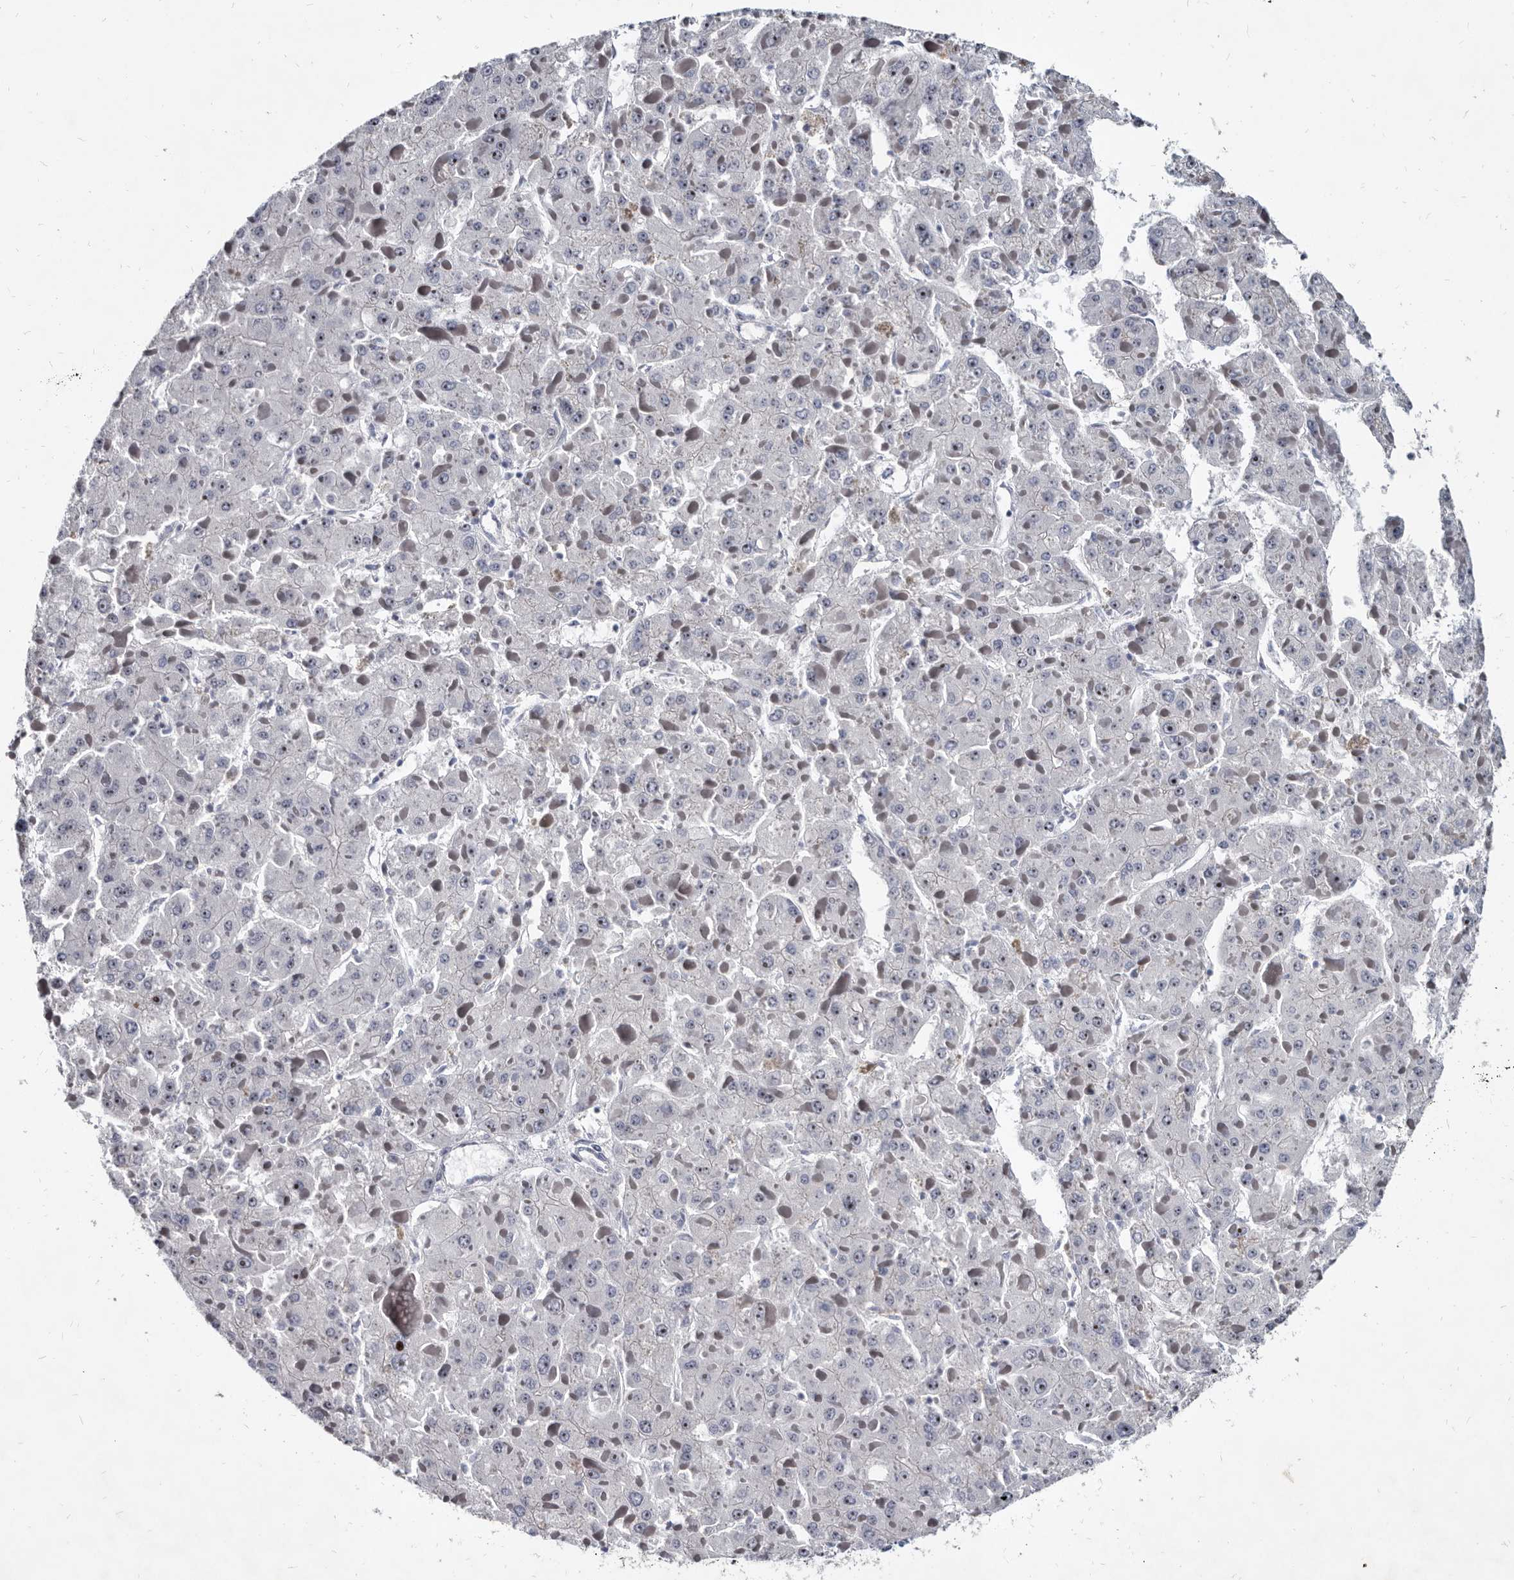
{"staining": {"intensity": "strong", "quantity": "<25%", "location": "nuclear"}, "tissue": "liver cancer", "cell_type": "Tumor cells", "image_type": "cancer", "snomed": [{"axis": "morphology", "description": "Carcinoma, Hepatocellular, NOS"}, {"axis": "topography", "description": "Liver"}], "caption": "This is an image of IHC staining of liver cancer, which shows strong staining in the nuclear of tumor cells.", "gene": "PRSS8", "patient": {"sex": "female", "age": 73}}